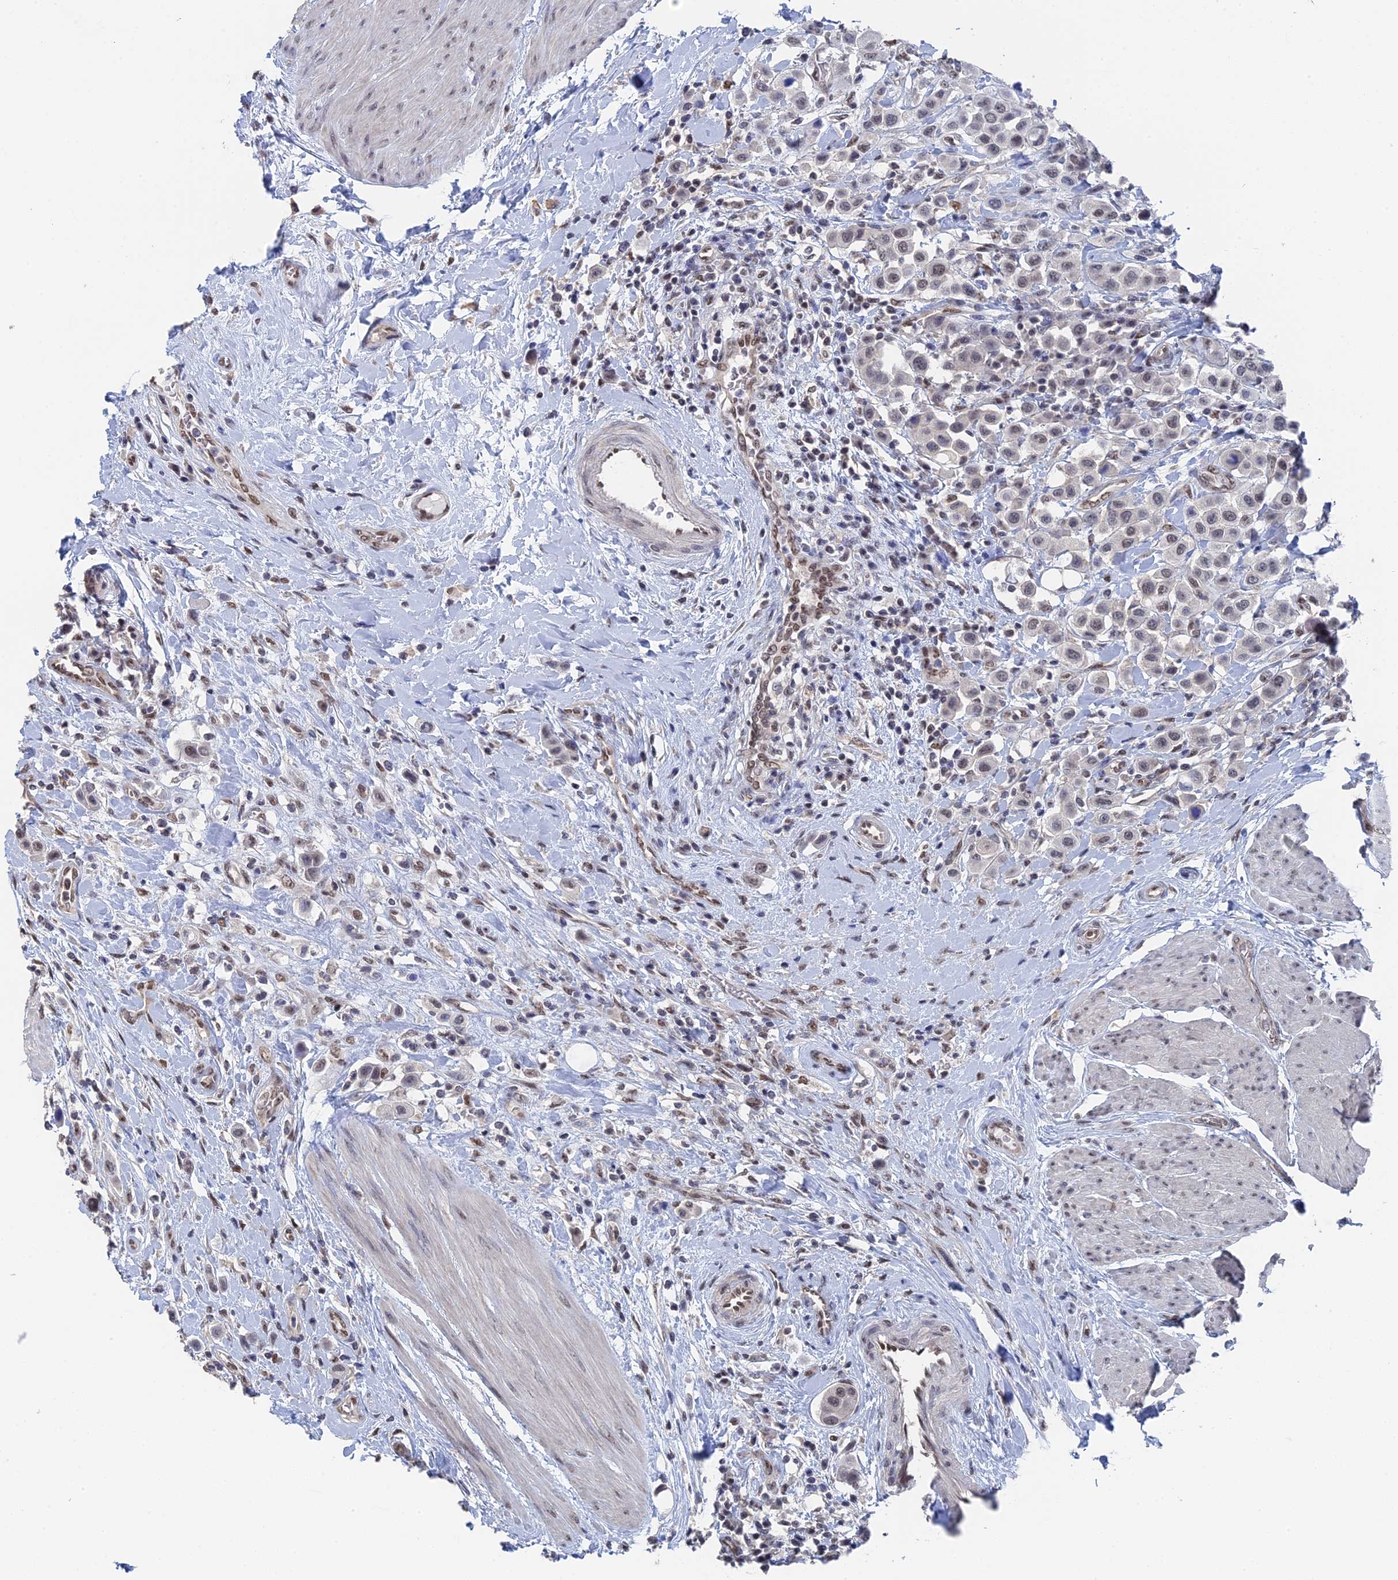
{"staining": {"intensity": "weak", "quantity": "<25%", "location": "nuclear"}, "tissue": "urothelial cancer", "cell_type": "Tumor cells", "image_type": "cancer", "snomed": [{"axis": "morphology", "description": "Urothelial carcinoma, High grade"}, {"axis": "topography", "description": "Urinary bladder"}], "caption": "Image shows no significant protein staining in tumor cells of urothelial cancer.", "gene": "TSSC4", "patient": {"sex": "male", "age": 50}}